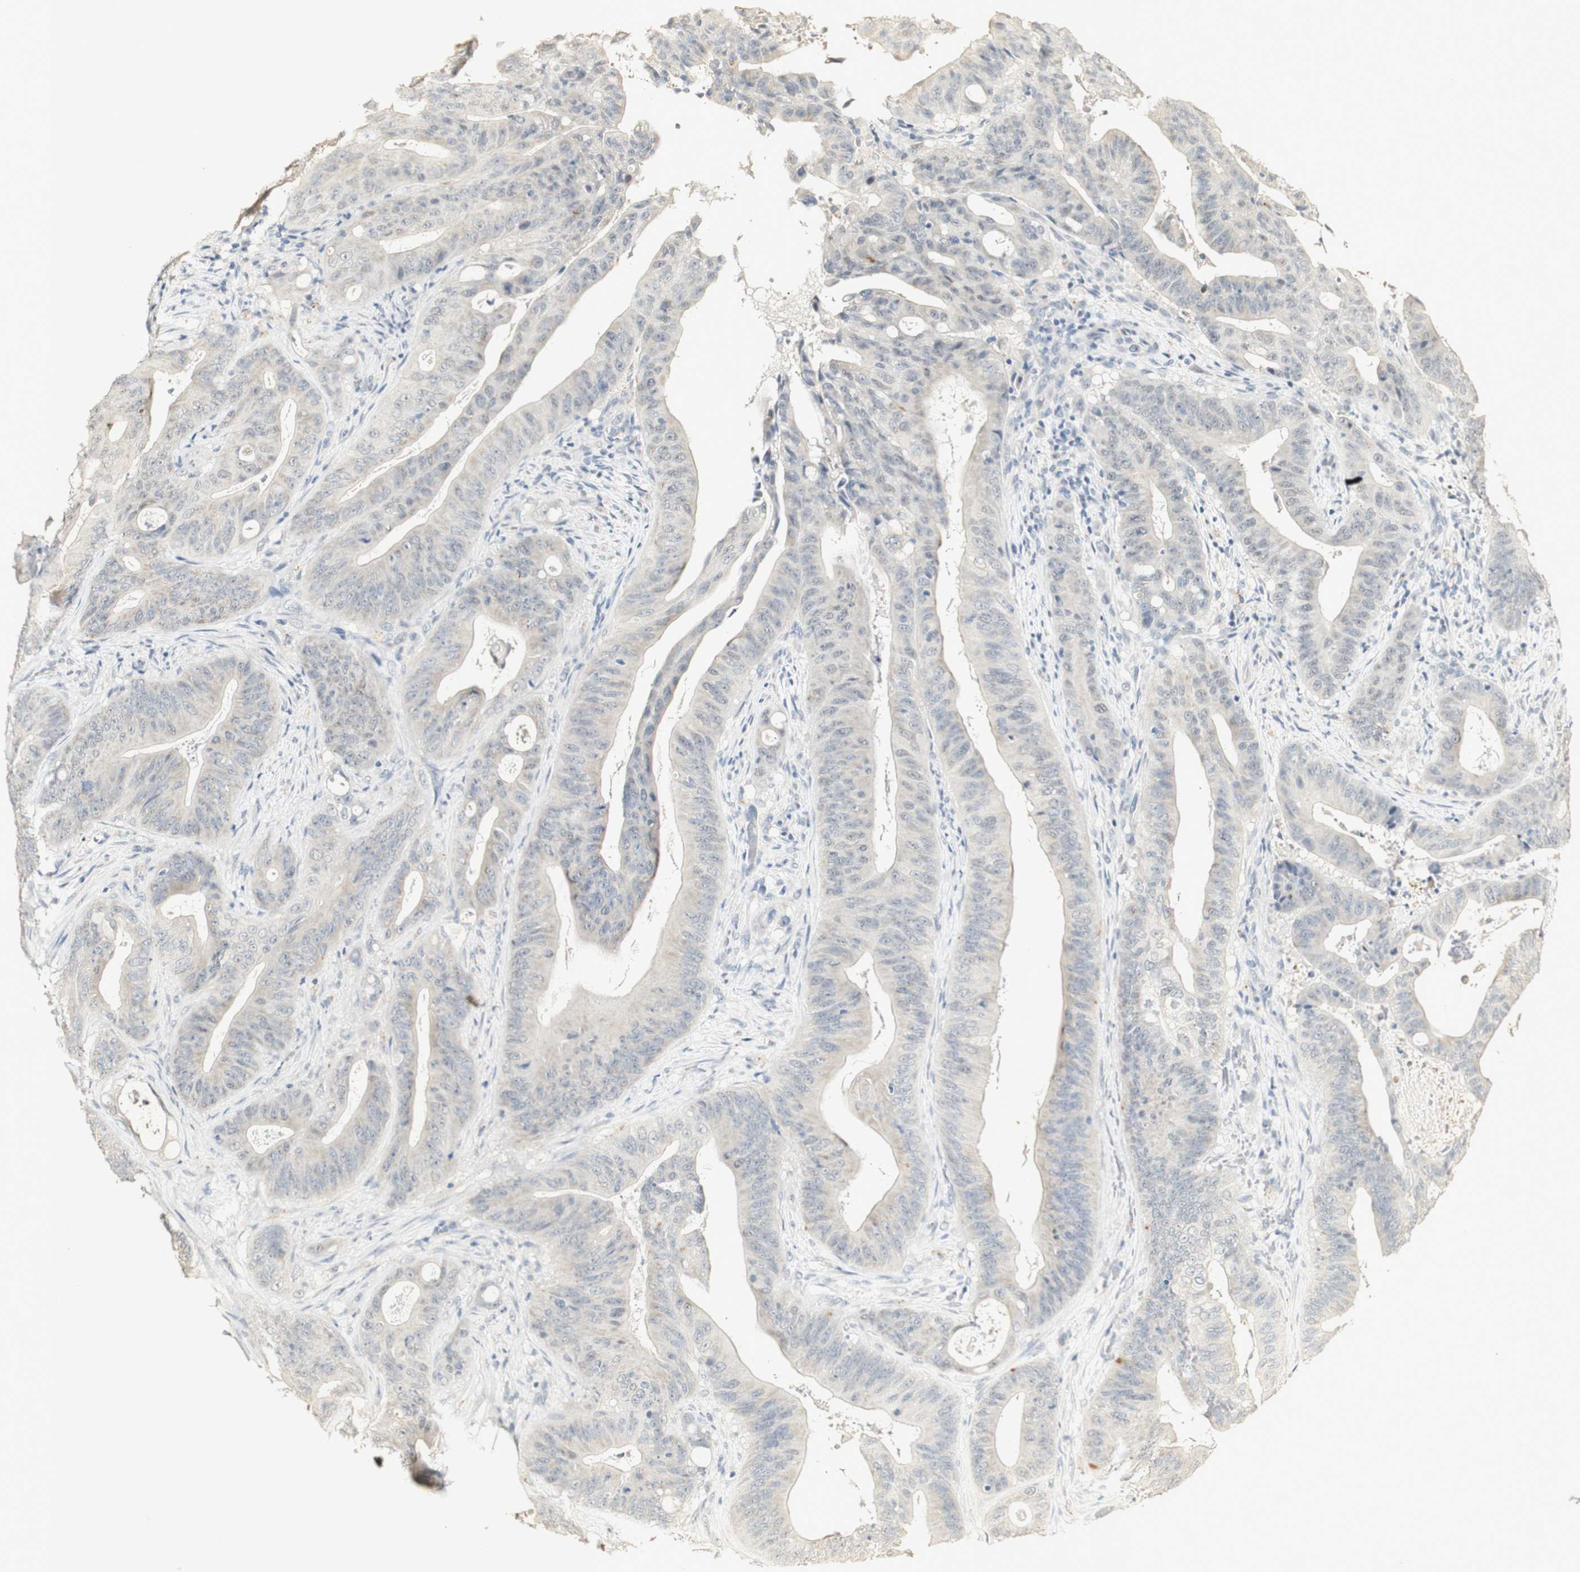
{"staining": {"intensity": "weak", "quantity": "<25%", "location": "cytoplasmic/membranous"}, "tissue": "pancreatic cancer", "cell_type": "Tumor cells", "image_type": "cancer", "snomed": [{"axis": "morphology", "description": "Normal tissue, NOS"}, {"axis": "topography", "description": "Lymph node"}], "caption": "IHC photomicrograph of pancreatic cancer stained for a protein (brown), which demonstrates no expression in tumor cells.", "gene": "SYT7", "patient": {"sex": "male", "age": 62}}